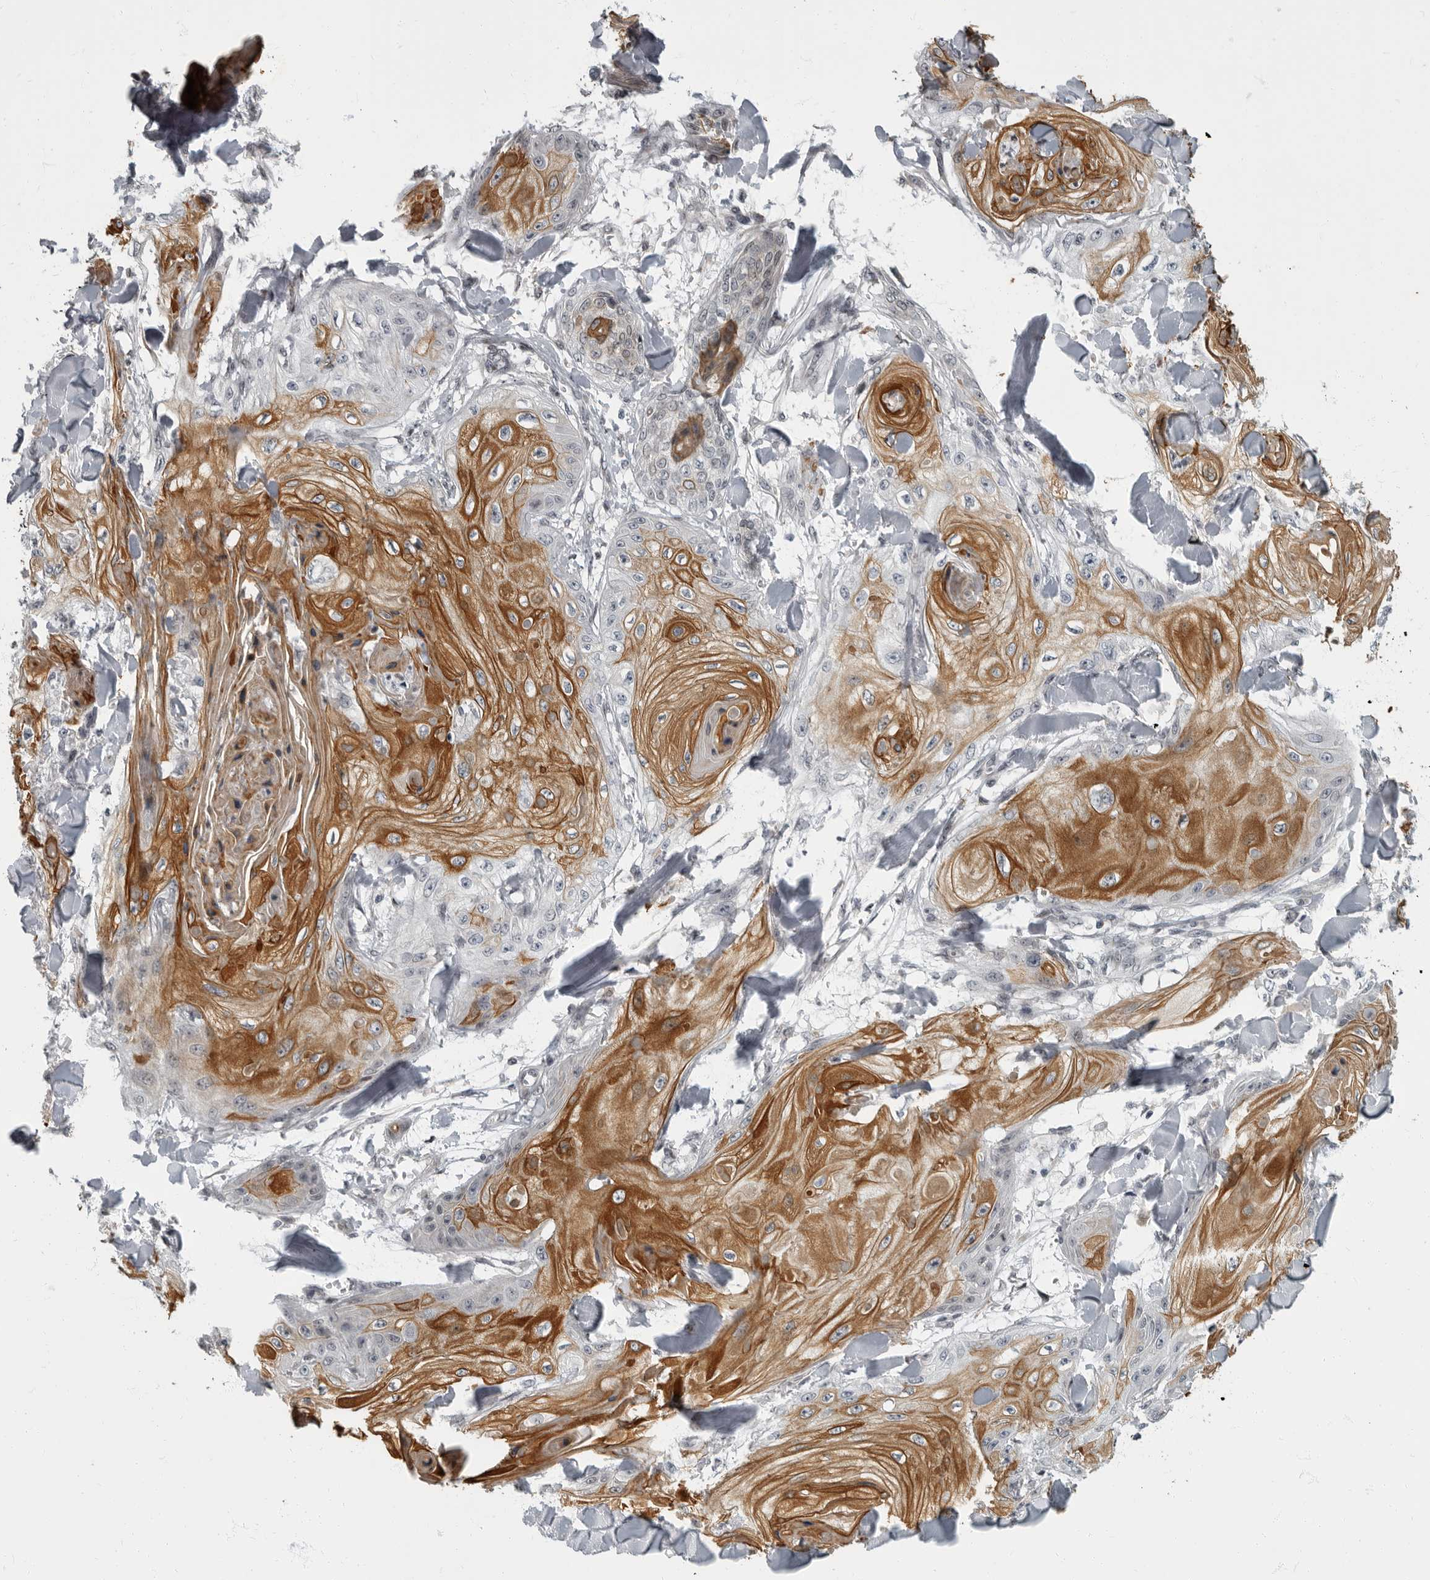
{"staining": {"intensity": "strong", "quantity": "25%-75%", "location": "cytoplasmic/membranous"}, "tissue": "skin cancer", "cell_type": "Tumor cells", "image_type": "cancer", "snomed": [{"axis": "morphology", "description": "Squamous cell carcinoma, NOS"}, {"axis": "topography", "description": "Skin"}], "caption": "Protein expression analysis of skin cancer demonstrates strong cytoplasmic/membranous expression in about 25%-75% of tumor cells.", "gene": "EVI5", "patient": {"sex": "male", "age": 74}}